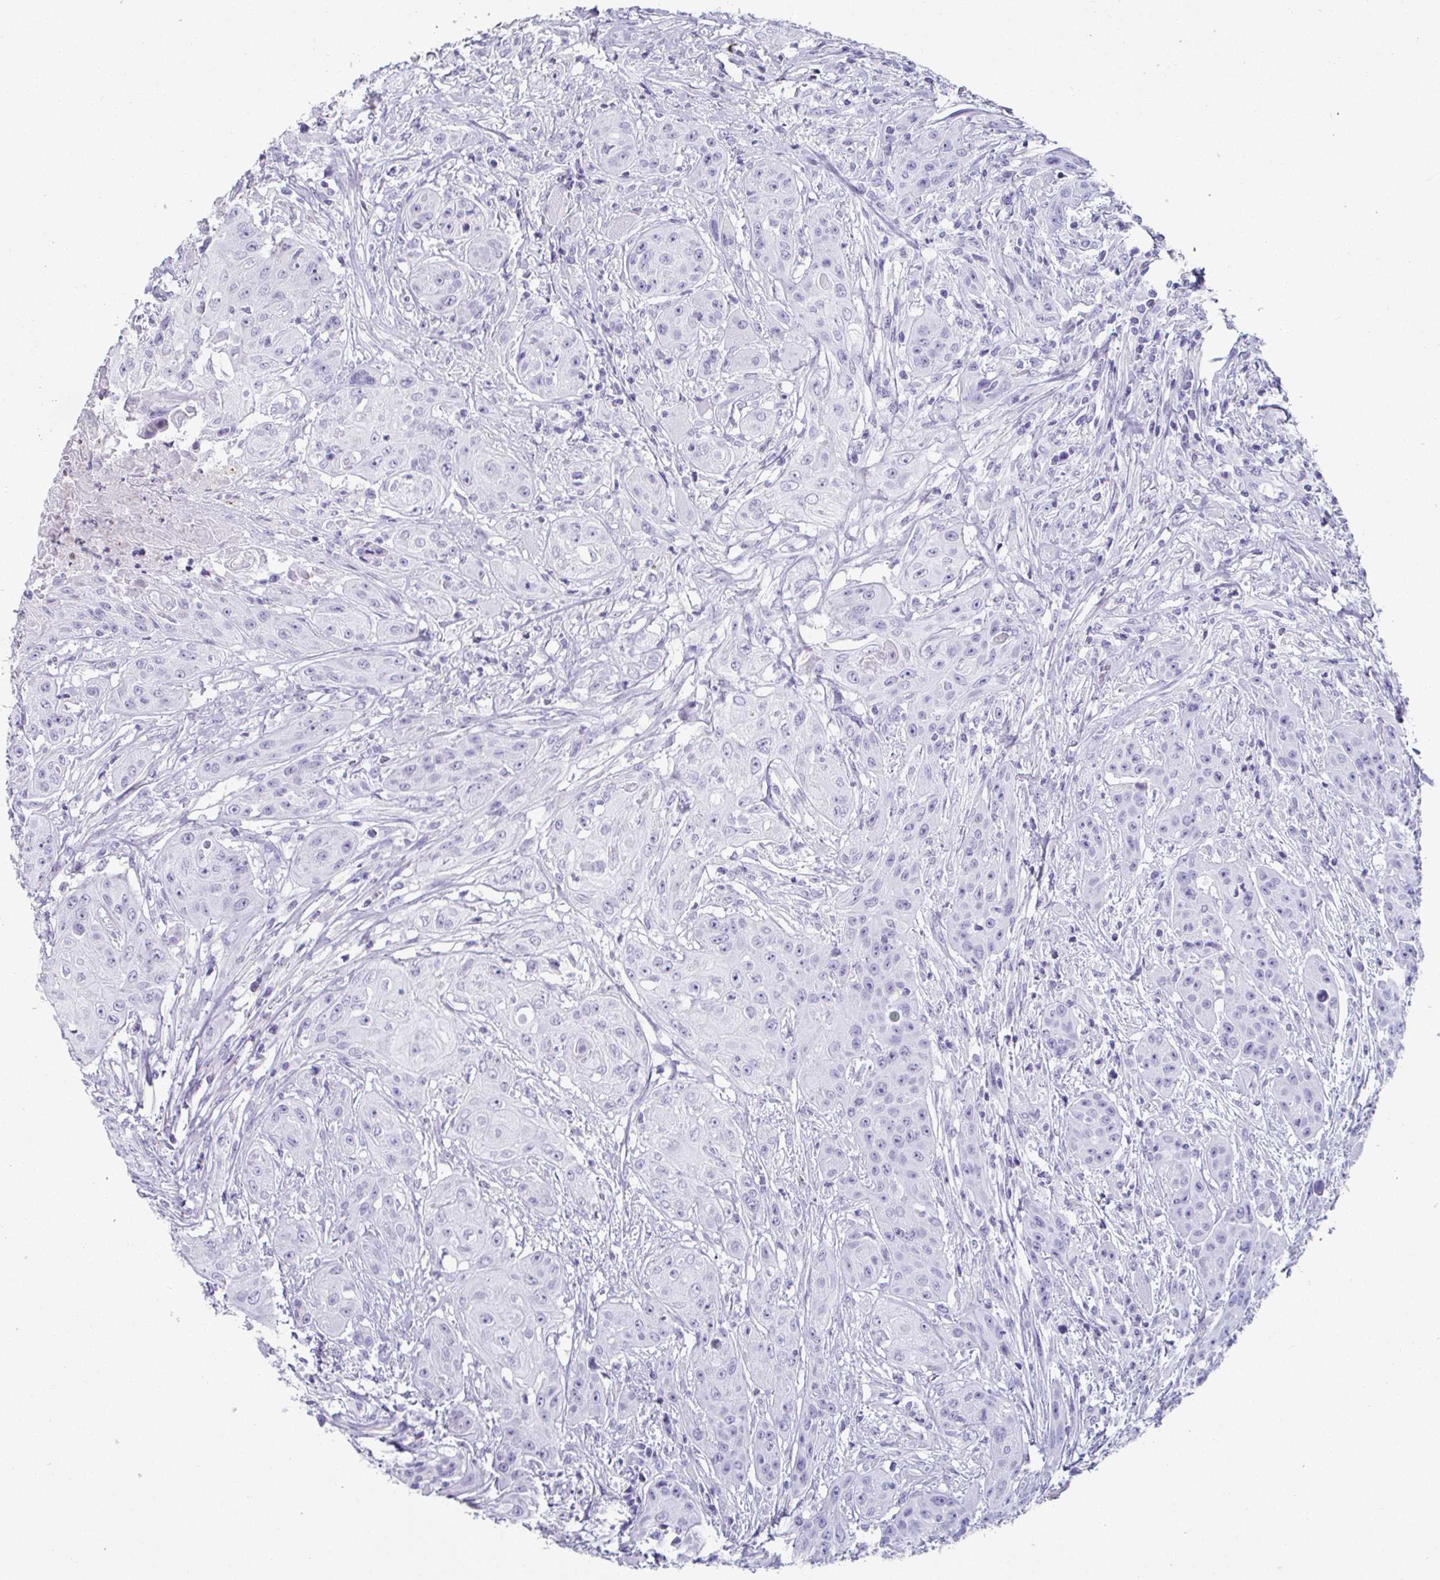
{"staining": {"intensity": "negative", "quantity": "none", "location": "none"}, "tissue": "head and neck cancer", "cell_type": "Tumor cells", "image_type": "cancer", "snomed": [{"axis": "morphology", "description": "Squamous cell carcinoma, NOS"}, {"axis": "topography", "description": "Oral tissue"}, {"axis": "topography", "description": "Head-Neck"}, {"axis": "topography", "description": "Neck, NOS"}], "caption": "An image of human head and neck cancer is negative for staining in tumor cells.", "gene": "CREG2", "patient": {"sex": "female", "age": 55}}